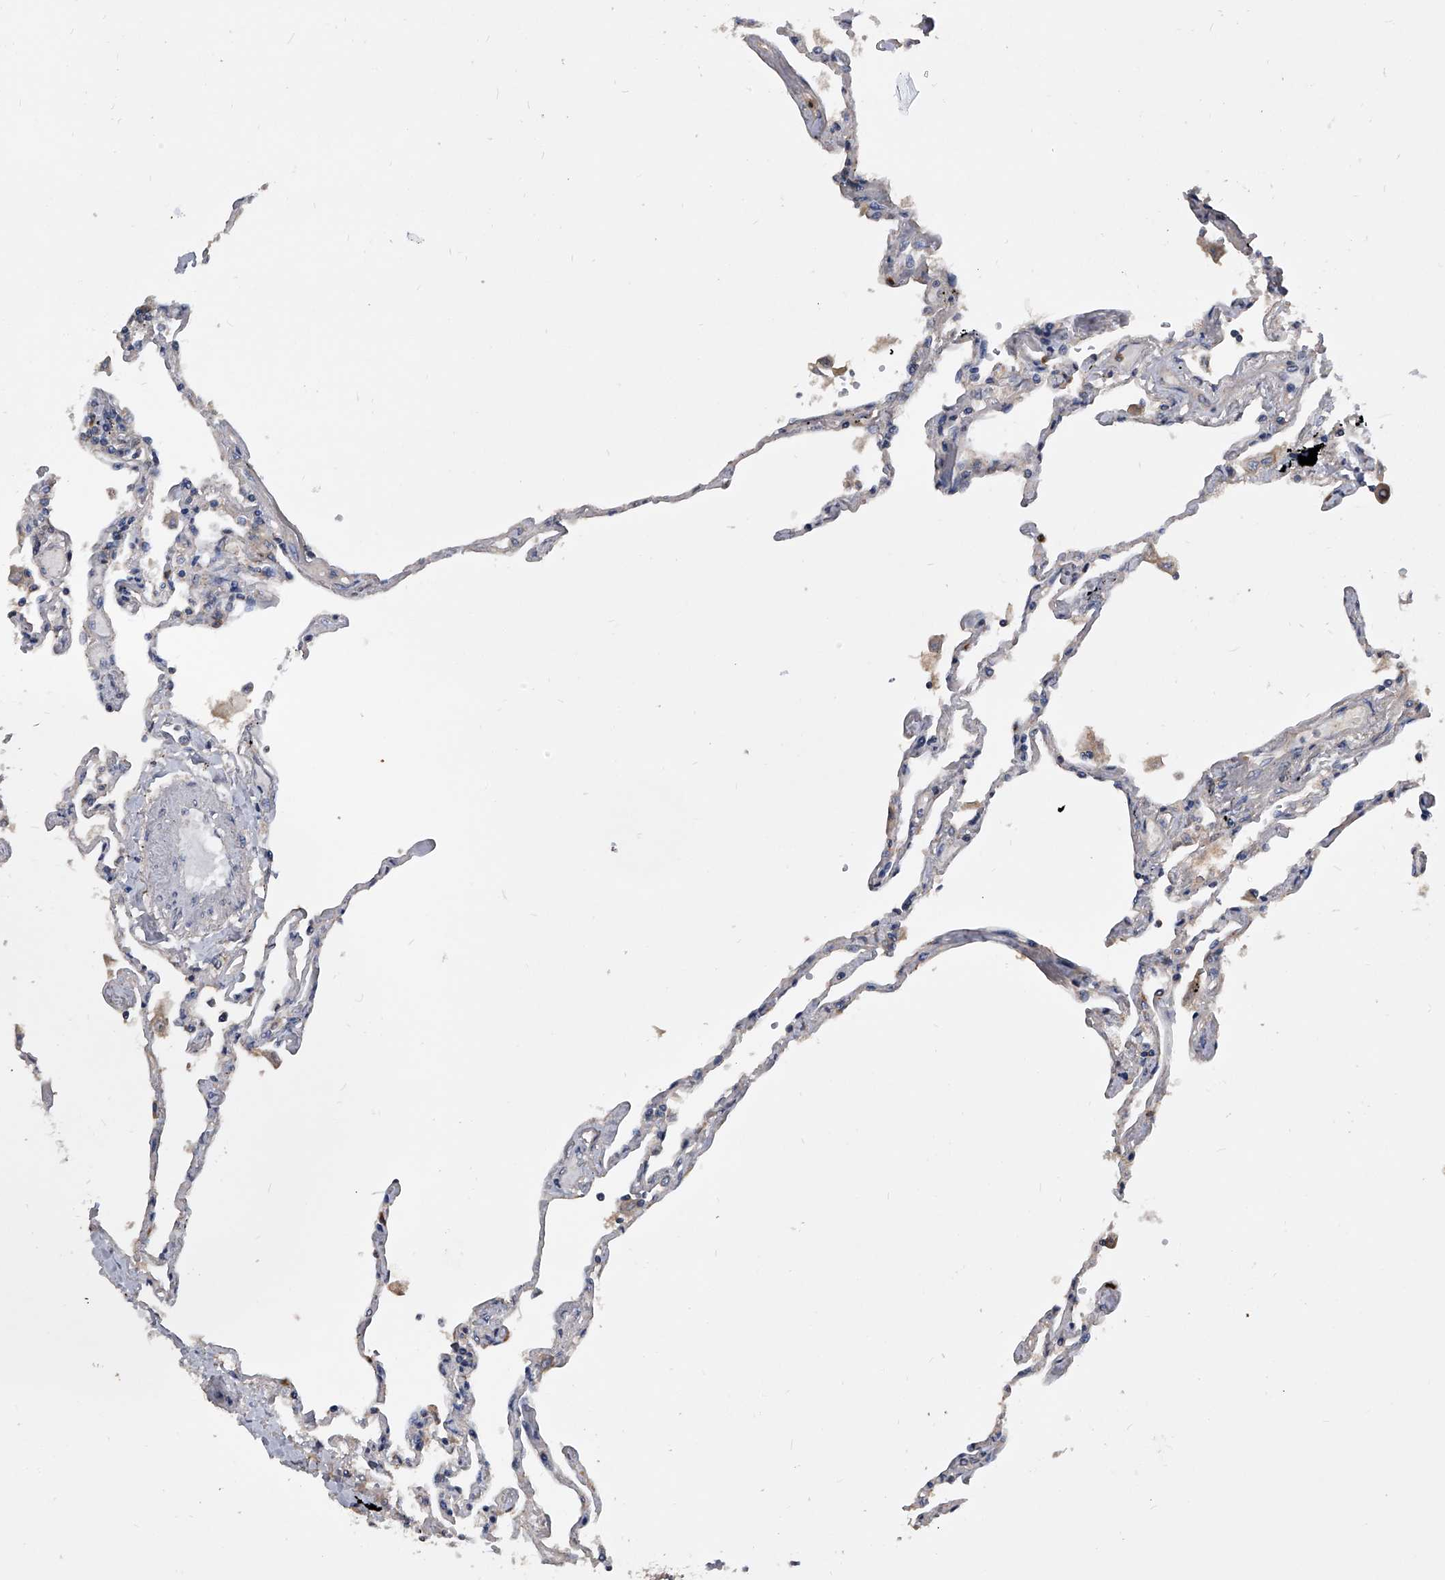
{"staining": {"intensity": "weak", "quantity": "<25%", "location": "cytoplasmic/membranous"}, "tissue": "lung", "cell_type": "Alveolar cells", "image_type": "normal", "snomed": [{"axis": "morphology", "description": "Normal tissue, NOS"}, {"axis": "topography", "description": "Lung"}], "caption": "High power microscopy photomicrograph of an immunohistochemistry histopathology image of normal lung, revealing no significant staining in alveolar cells.", "gene": "NRP1", "patient": {"sex": "female", "age": 67}}